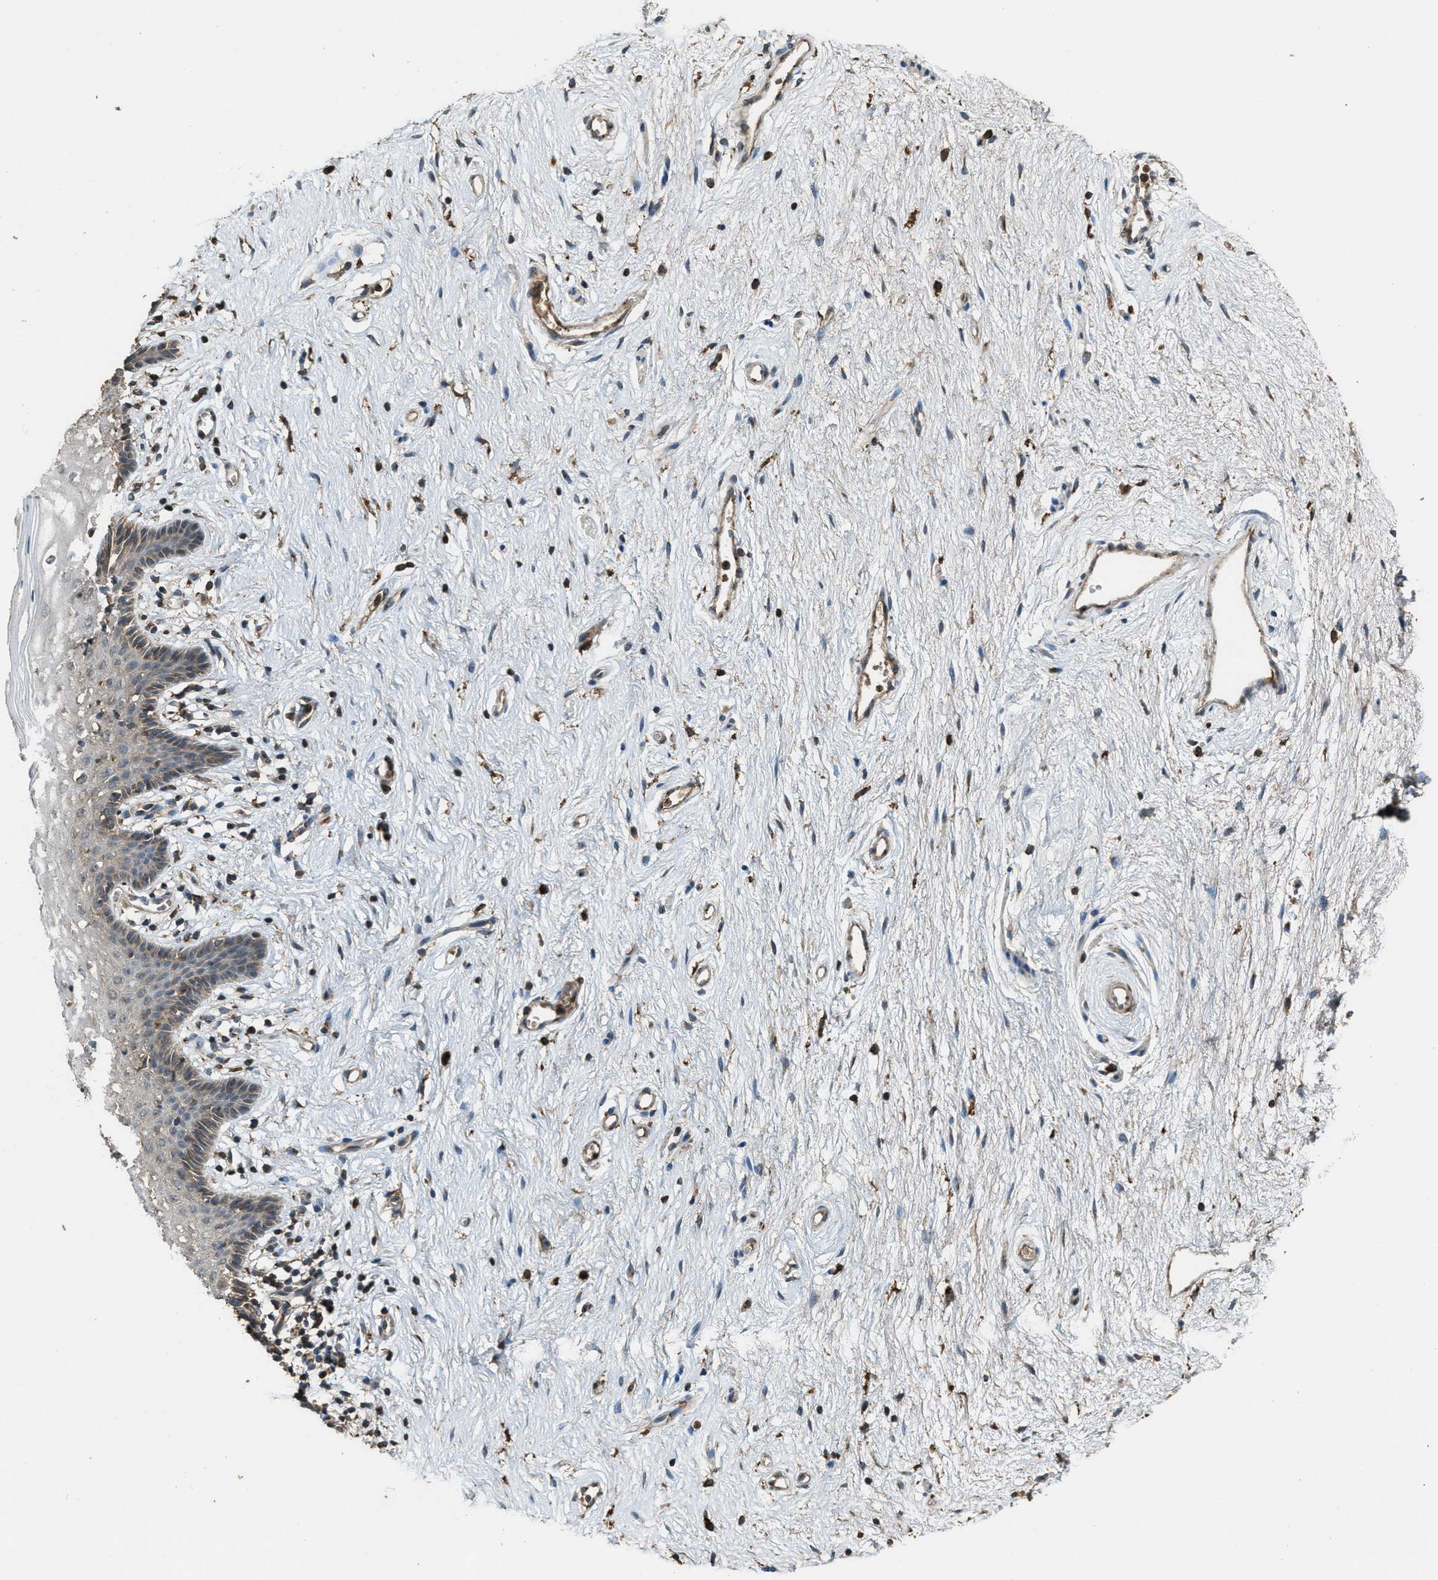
{"staining": {"intensity": "weak", "quantity": "<25%", "location": "cytoplasmic/membranous"}, "tissue": "vagina", "cell_type": "Squamous epithelial cells", "image_type": "normal", "snomed": [{"axis": "morphology", "description": "Normal tissue, NOS"}, {"axis": "topography", "description": "Vagina"}], "caption": "Vagina stained for a protein using IHC exhibits no staining squamous epithelial cells.", "gene": "MAP3K8", "patient": {"sex": "female", "age": 44}}